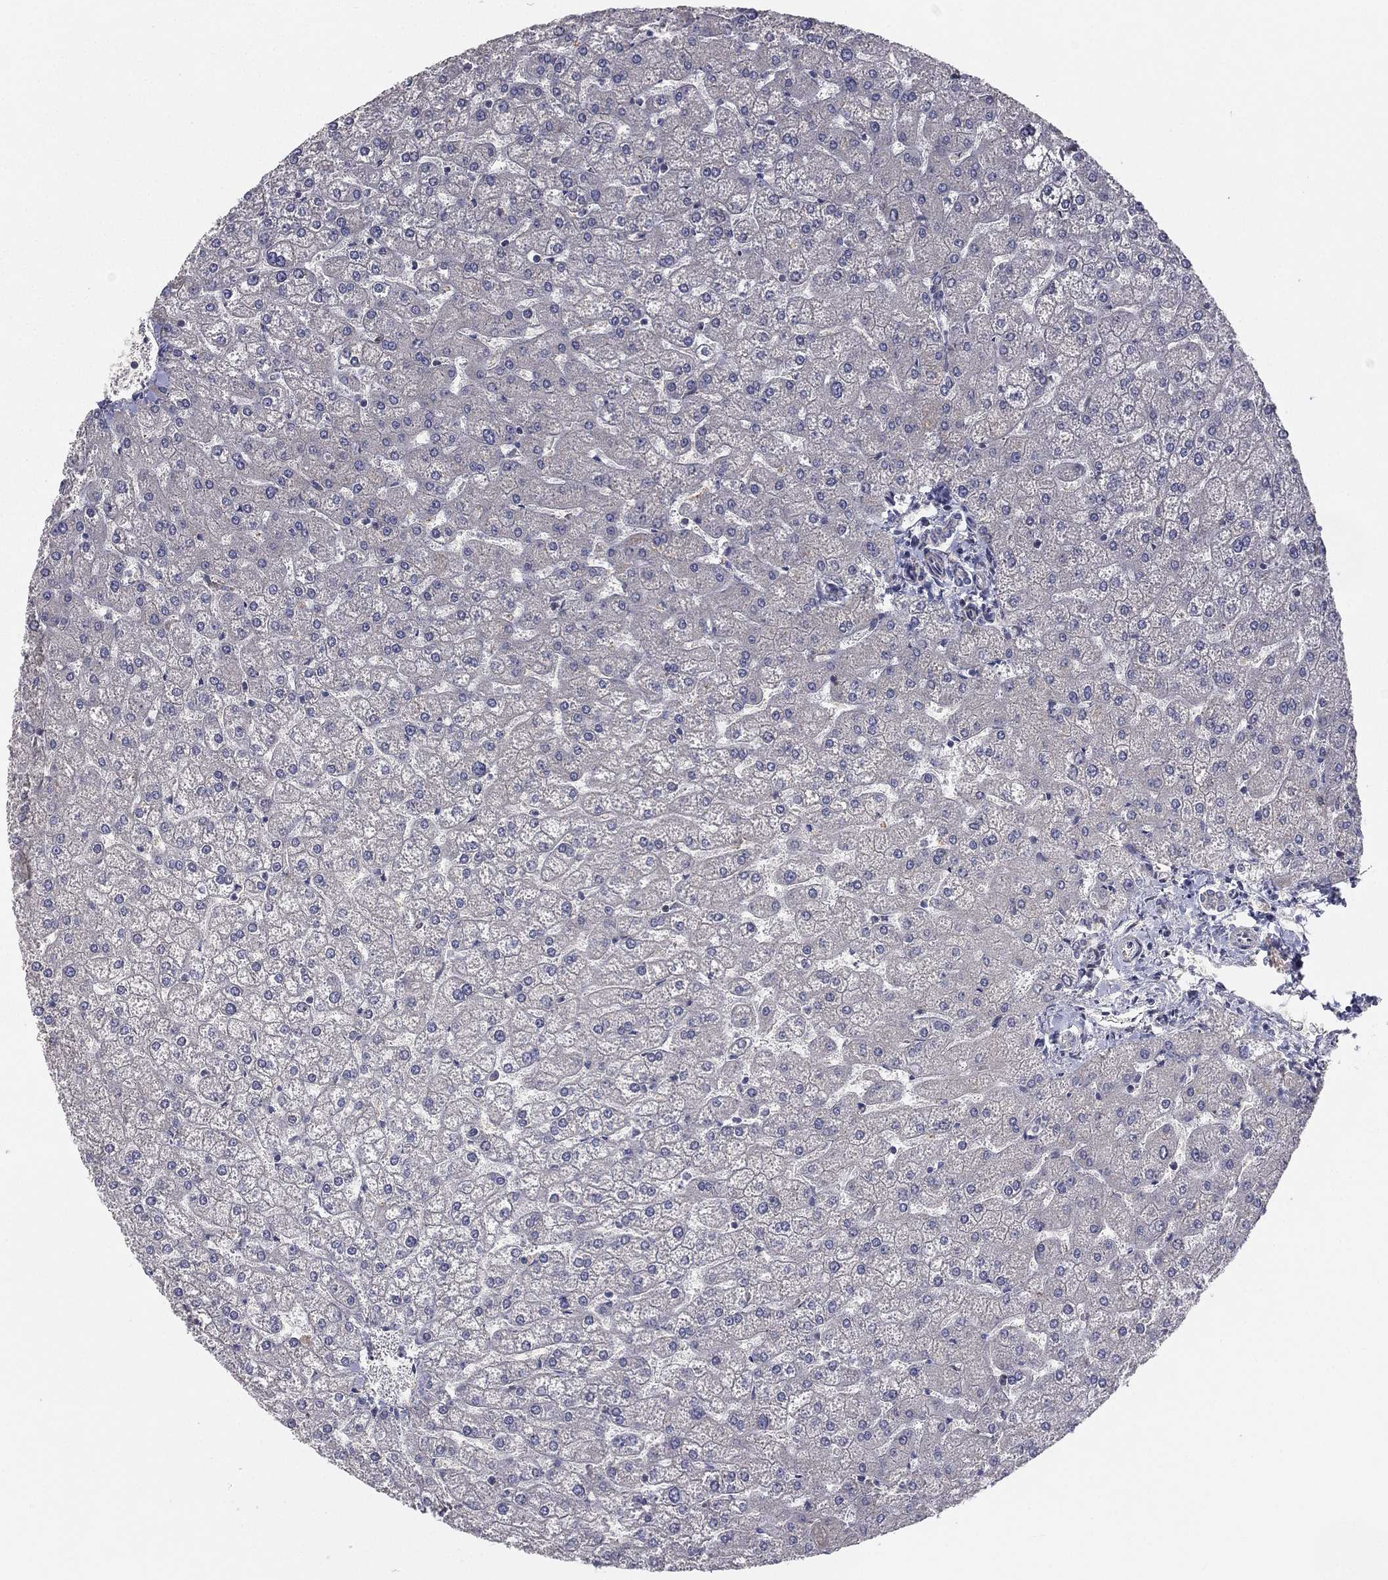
{"staining": {"intensity": "negative", "quantity": "none", "location": "none"}, "tissue": "liver", "cell_type": "Cholangiocytes", "image_type": "normal", "snomed": [{"axis": "morphology", "description": "Normal tissue, NOS"}, {"axis": "topography", "description": "Liver"}], "caption": "This is a micrograph of immunohistochemistry (IHC) staining of normal liver, which shows no expression in cholangiocytes. (Immunohistochemistry (ihc), brightfield microscopy, high magnification).", "gene": "KAT14", "patient": {"sex": "female", "age": 32}}